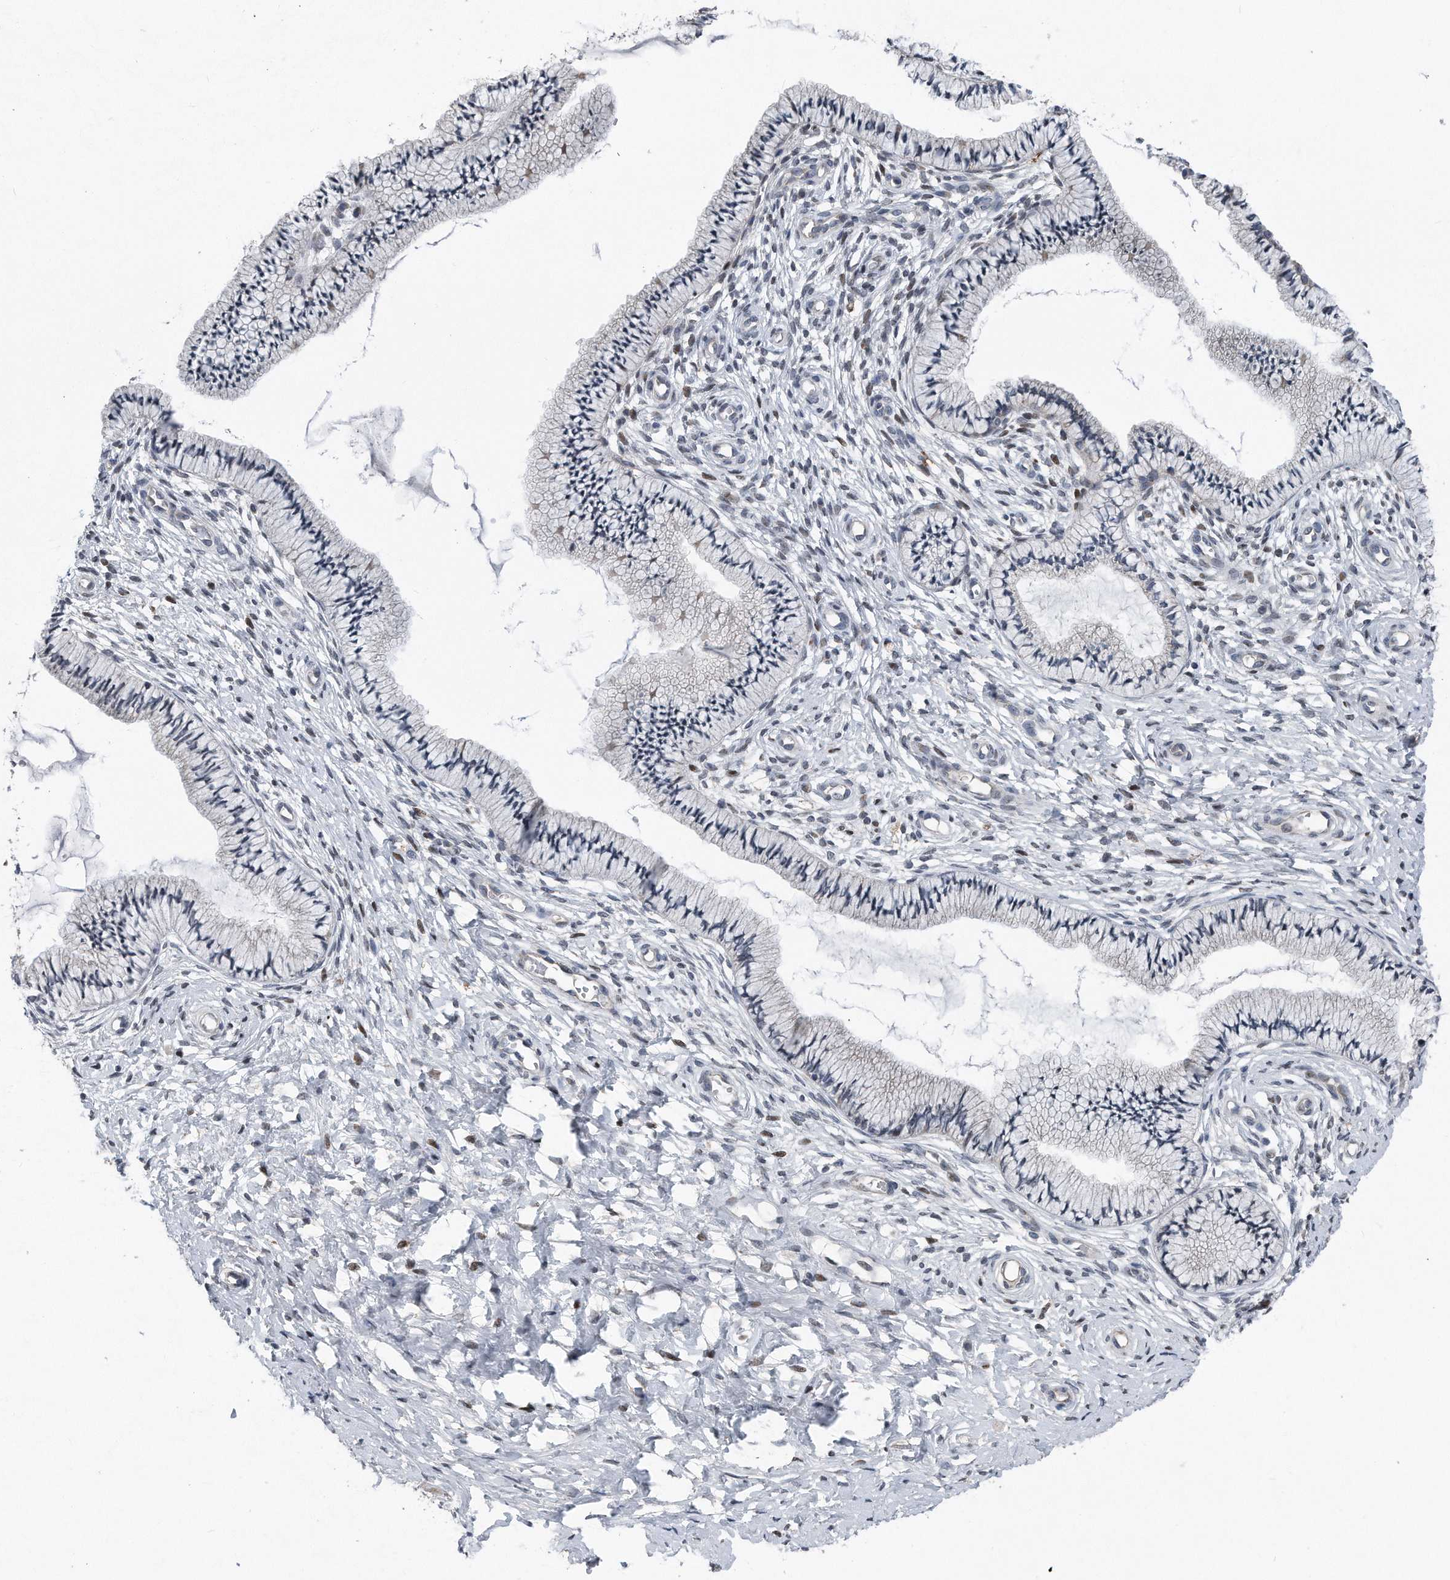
{"staining": {"intensity": "weak", "quantity": "<25%", "location": "cytoplasmic/membranous"}, "tissue": "cervix", "cell_type": "Glandular cells", "image_type": "normal", "snomed": [{"axis": "morphology", "description": "Normal tissue, NOS"}, {"axis": "topography", "description": "Cervix"}], "caption": "DAB immunohistochemical staining of benign human cervix exhibits no significant positivity in glandular cells. (DAB immunohistochemistry (IHC), high magnification).", "gene": "DST", "patient": {"sex": "female", "age": 36}}